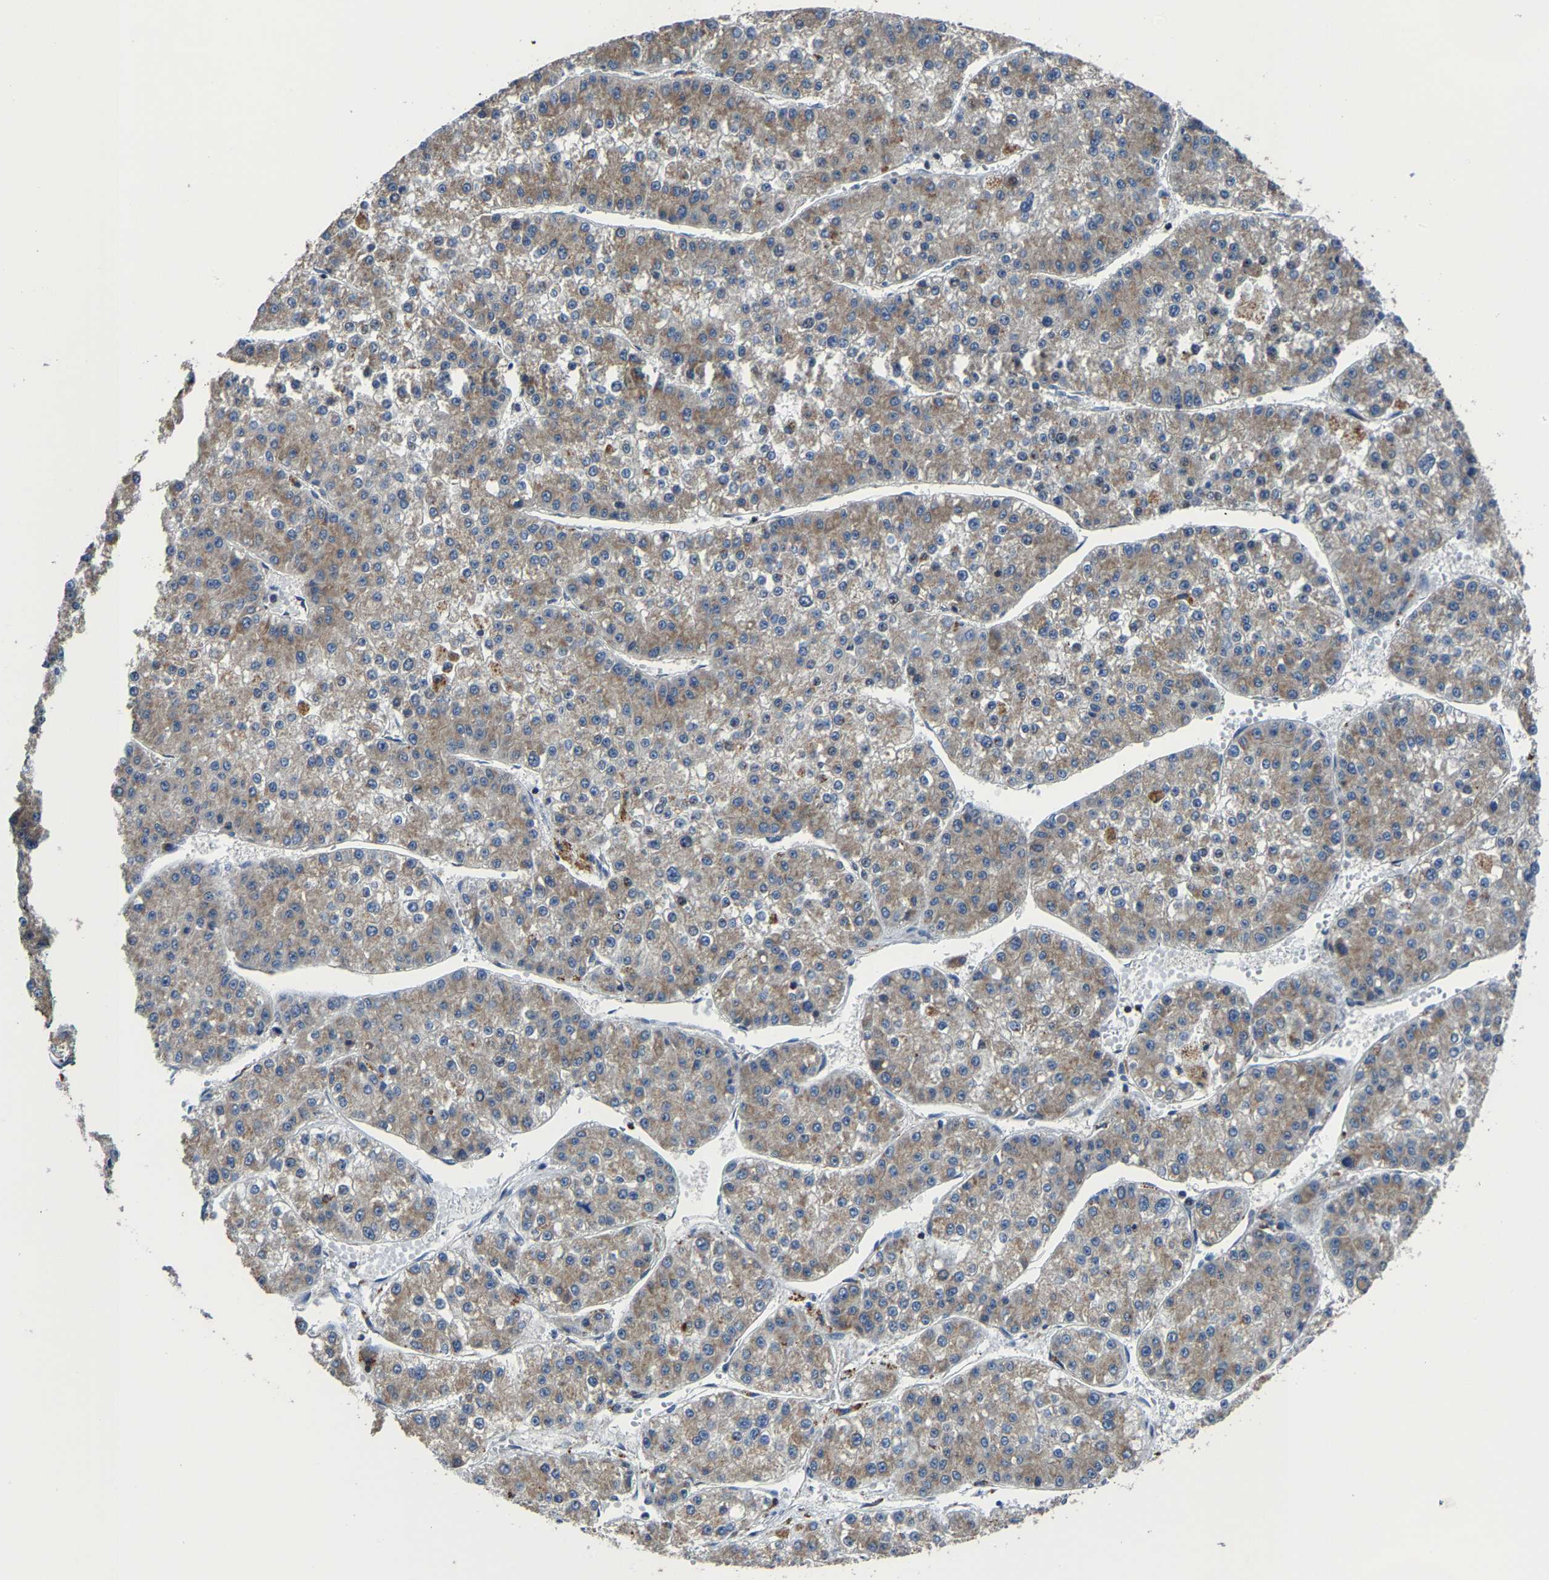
{"staining": {"intensity": "moderate", "quantity": ">75%", "location": "cytoplasmic/membranous"}, "tissue": "liver cancer", "cell_type": "Tumor cells", "image_type": "cancer", "snomed": [{"axis": "morphology", "description": "Carcinoma, Hepatocellular, NOS"}, {"axis": "topography", "description": "Liver"}], "caption": "Hepatocellular carcinoma (liver) stained with DAB (3,3'-diaminobenzidine) IHC exhibits medium levels of moderate cytoplasmic/membranous staining in approximately >75% of tumor cells. (DAB (3,3'-diaminobenzidine) IHC with brightfield microscopy, high magnification).", "gene": "AGK", "patient": {"sex": "female", "age": 73}}